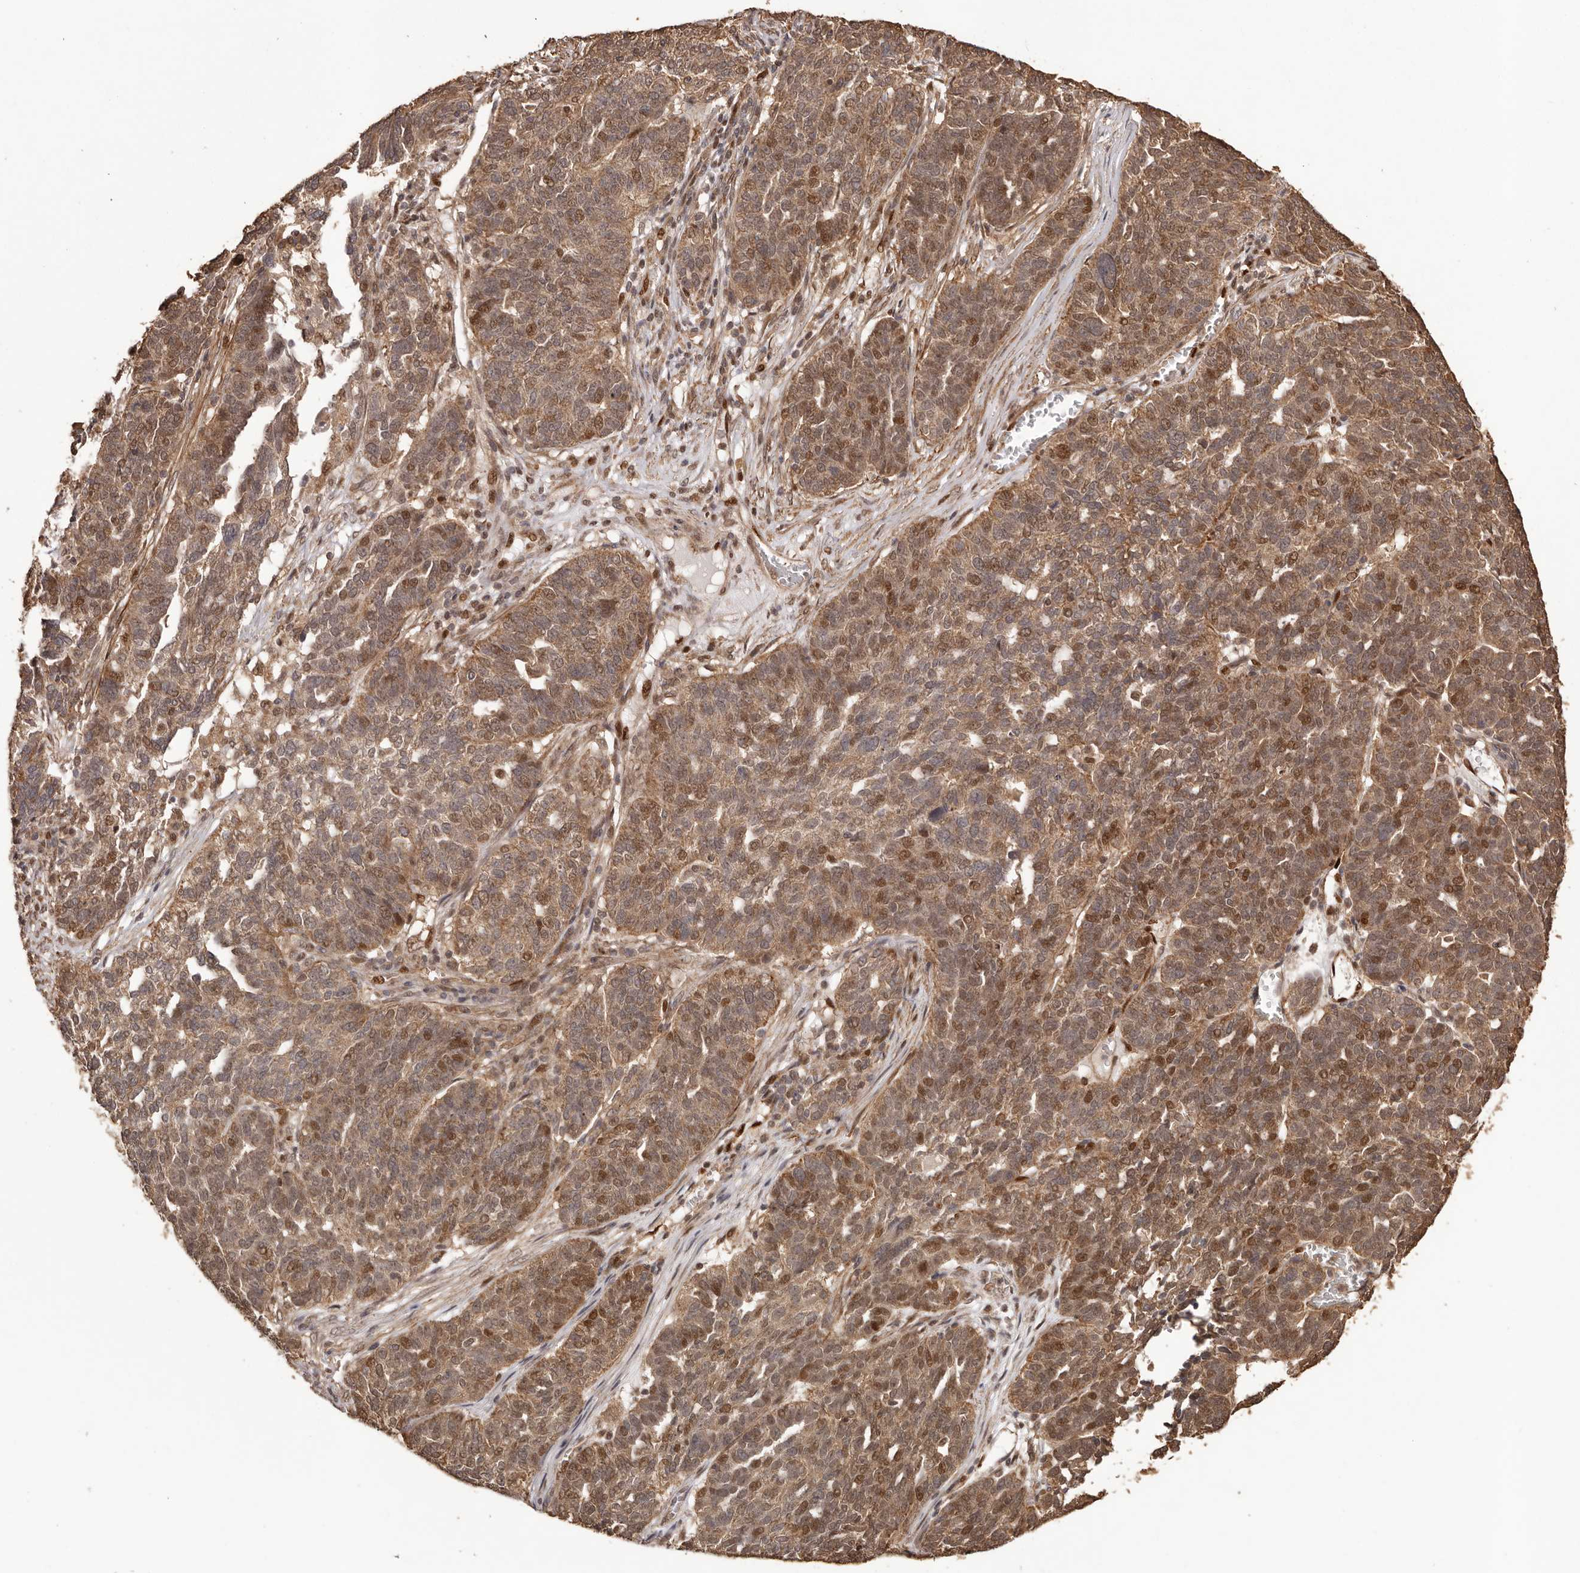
{"staining": {"intensity": "moderate", "quantity": ">75%", "location": "cytoplasmic/membranous,nuclear"}, "tissue": "ovarian cancer", "cell_type": "Tumor cells", "image_type": "cancer", "snomed": [{"axis": "morphology", "description": "Cystadenocarcinoma, serous, NOS"}, {"axis": "topography", "description": "Ovary"}], "caption": "Tumor cells exhibit medium levels of moderate cytoplasmic/membranous and nuclear positivity in about >75% of cells in ovarian cancer.", "gene": "UBR2", "patient": {"sex": "female", "age": 59}}